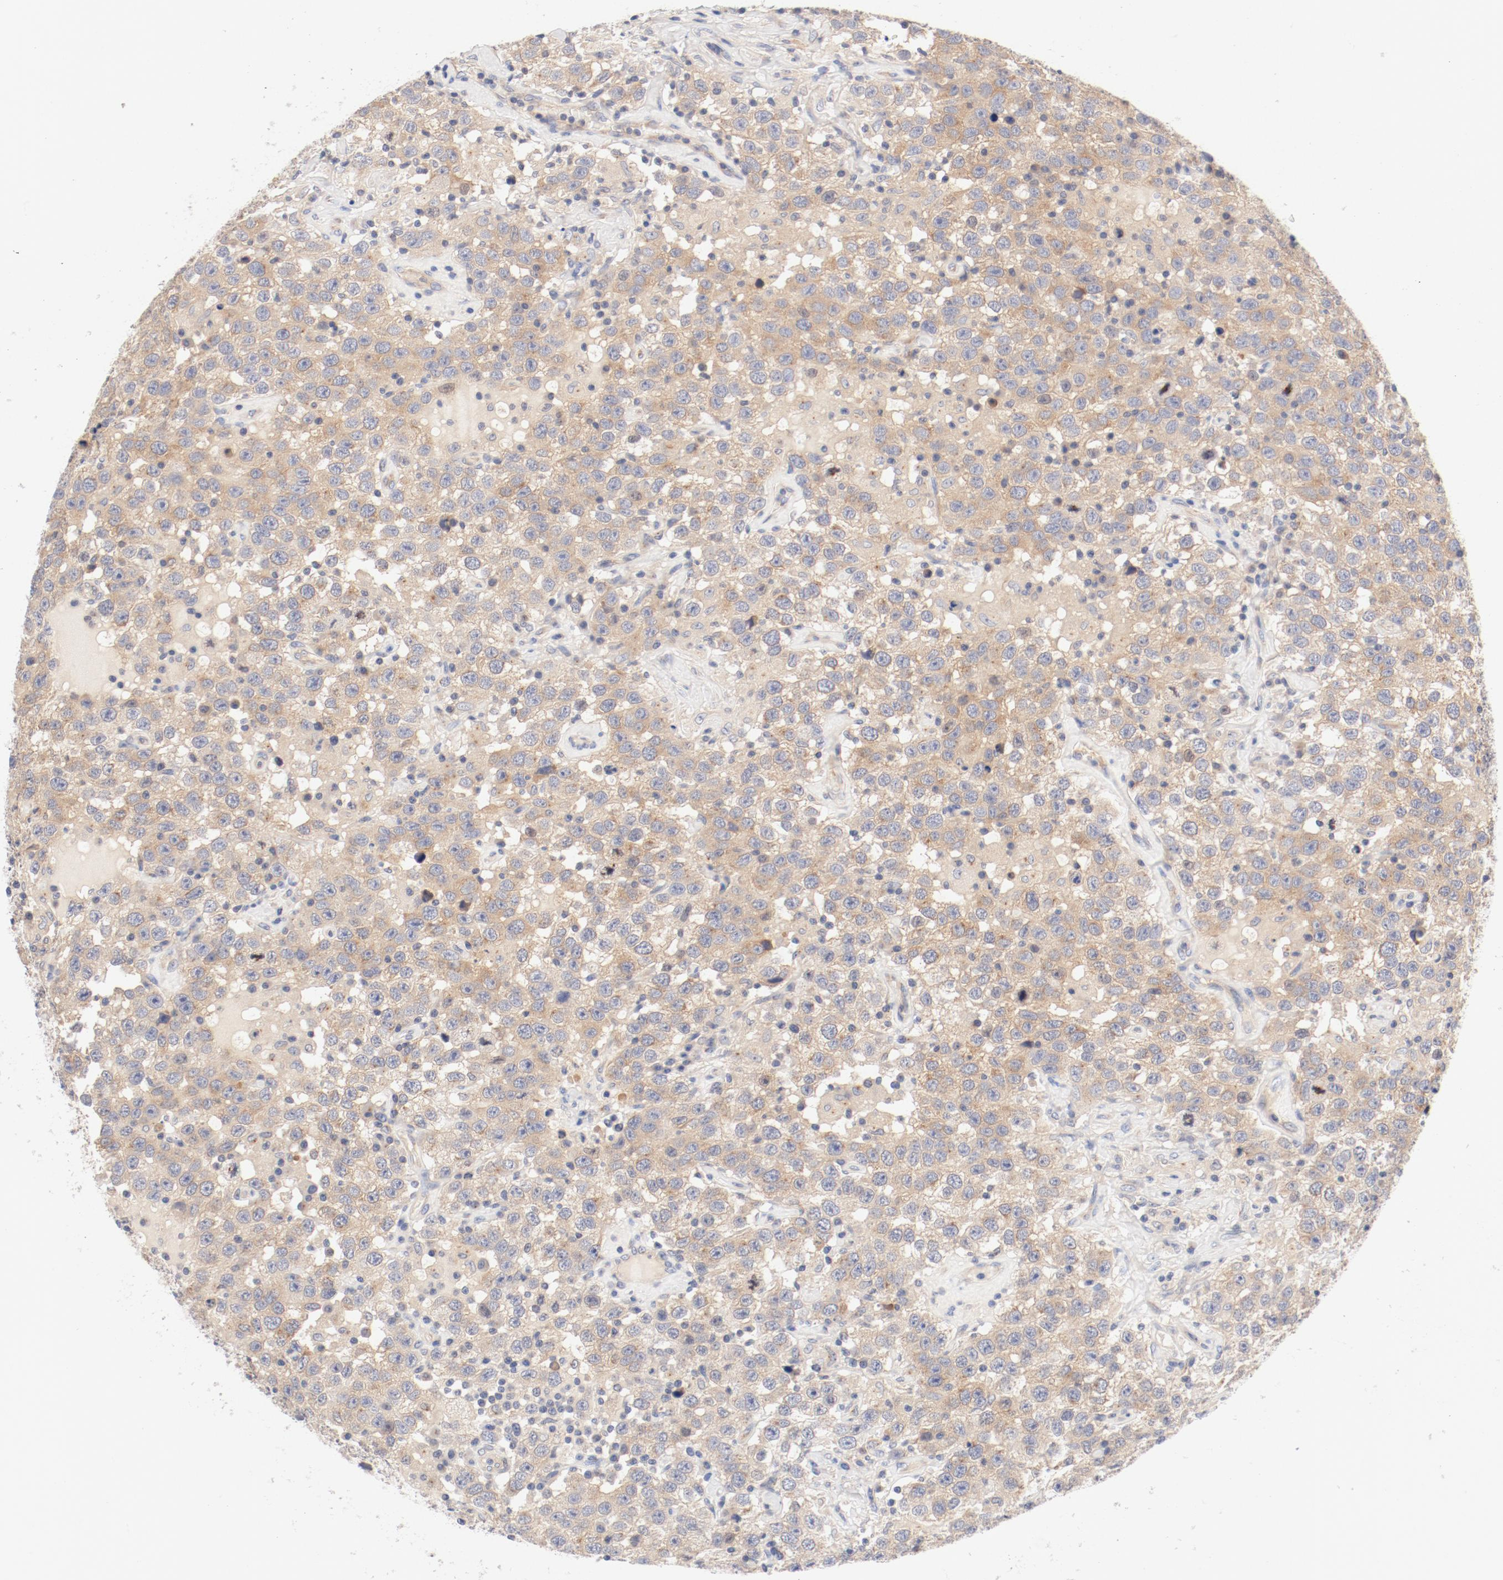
{"staining": {"intensity": "weak", "quantity": "25%-75%", "location": "cytoplasmic/membranous"}, "tissue": "testis cancer", "cell_type": "Tumor cells", "image_type": "cancer", "snomed": [{"axis": "morphology", "description": "Seminoma, NOS"}, {"axis": "topography", "description": "Testis"}], "caption": "Protein positivity by immunohistochemistry demonstrates weak cytoplasmic/membranous positivity in approximately 25%-75% of tumor cells in testis cancer (seminoma). (DAB IHC, brown staining for protein, blue staining for nuclei).", "gene": "DYNC1H1", "patient": {"sex": "male", "age": 41}}